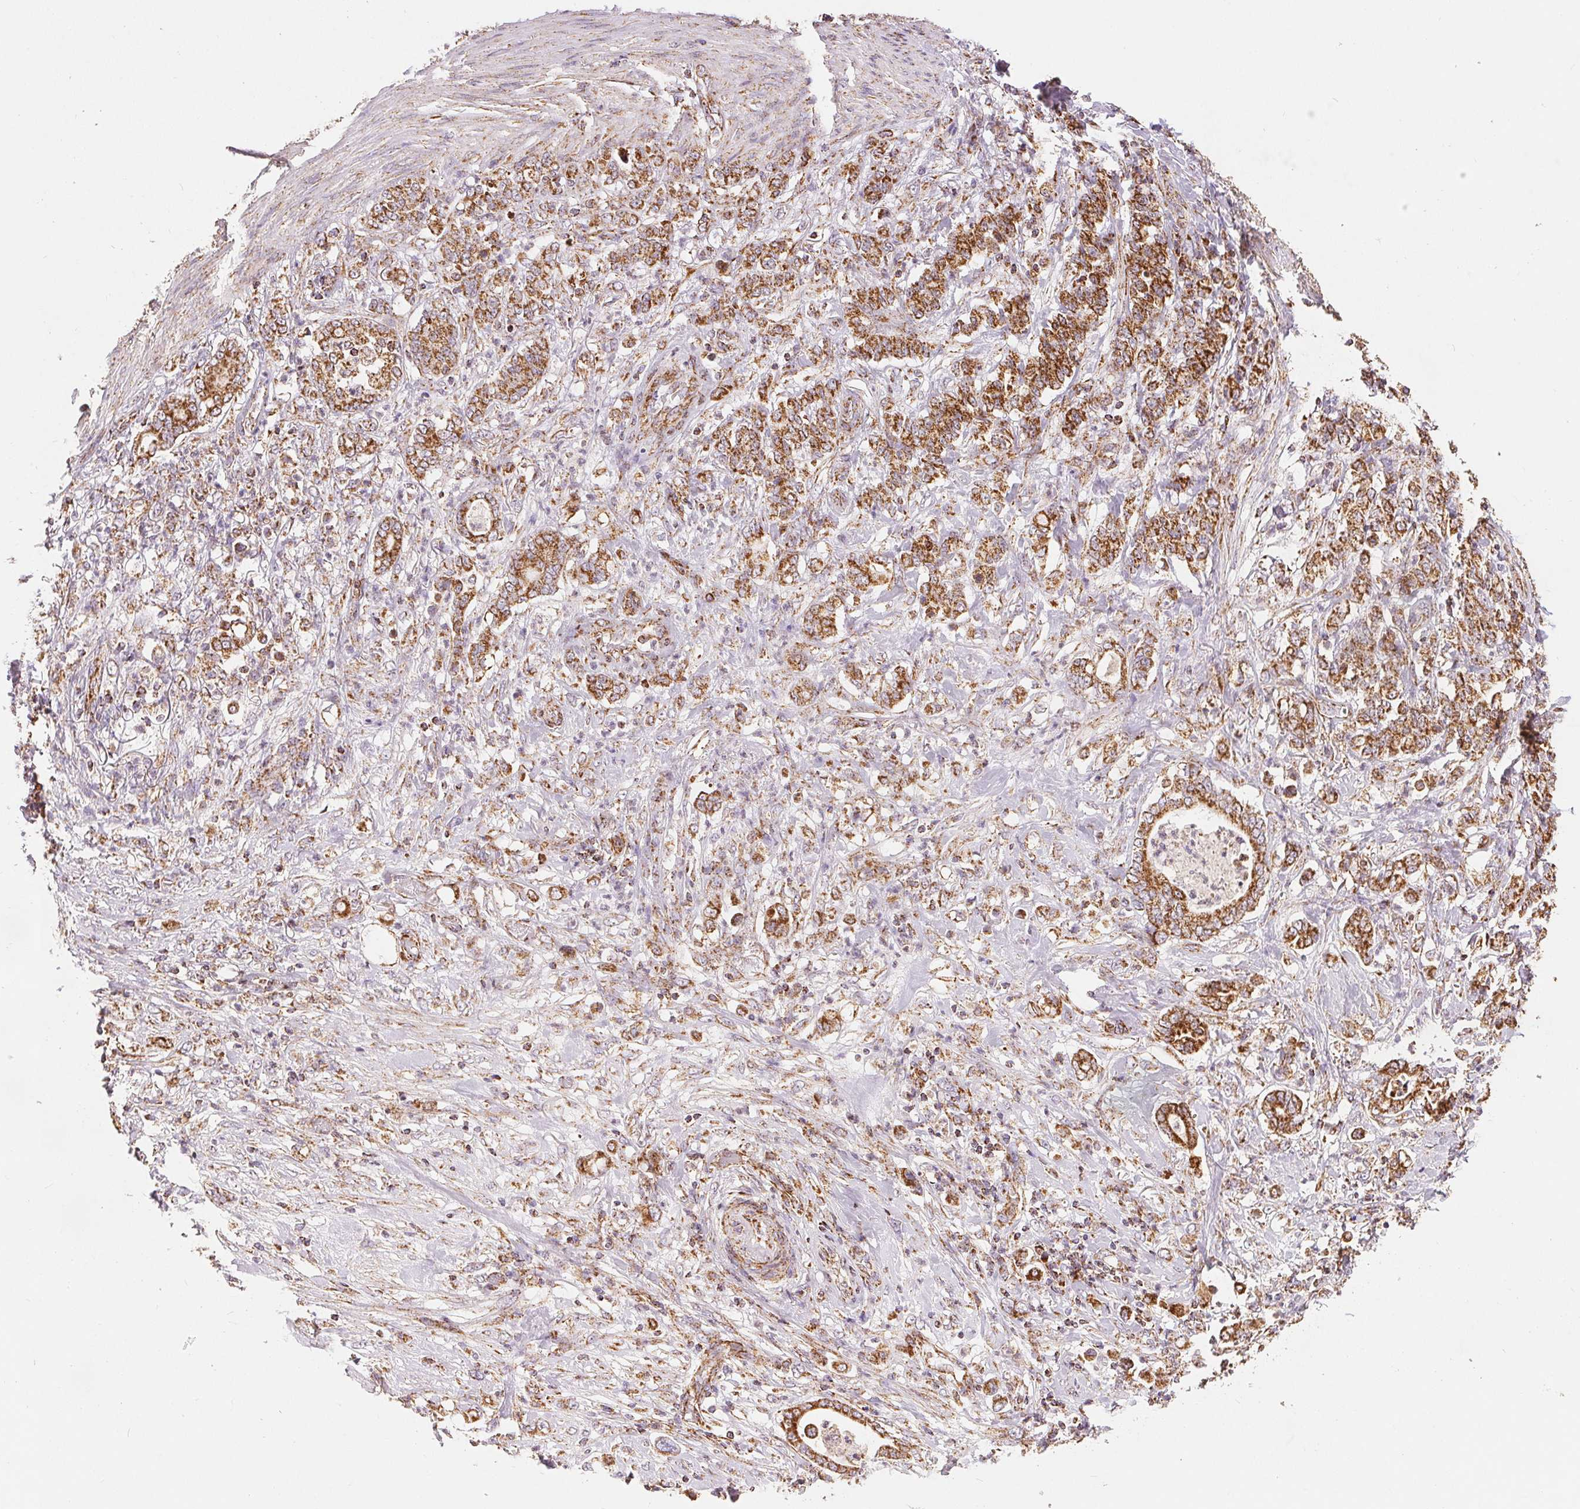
{"staining": {"intensity": "strong", "quantity": ">75%", "location": "cytoplasmic/membranous"}, "tissue": "stomach cancer", "cell_type": "Tumor cells", "image_type": "cancer", "snomed": [{"axis": "morphology", "description": "Adenocarcinoma, NOS"}, {"axis": "topography", "description": "Stomach"}], "caption": "A photomicrograph of adenocarcinoma (stomach) stained for a protein shows strong cytoplasmic/membranous brown staining in tumor cells.", "gene": "SDHB", "patient": {"sex": "female", "age": 79}}